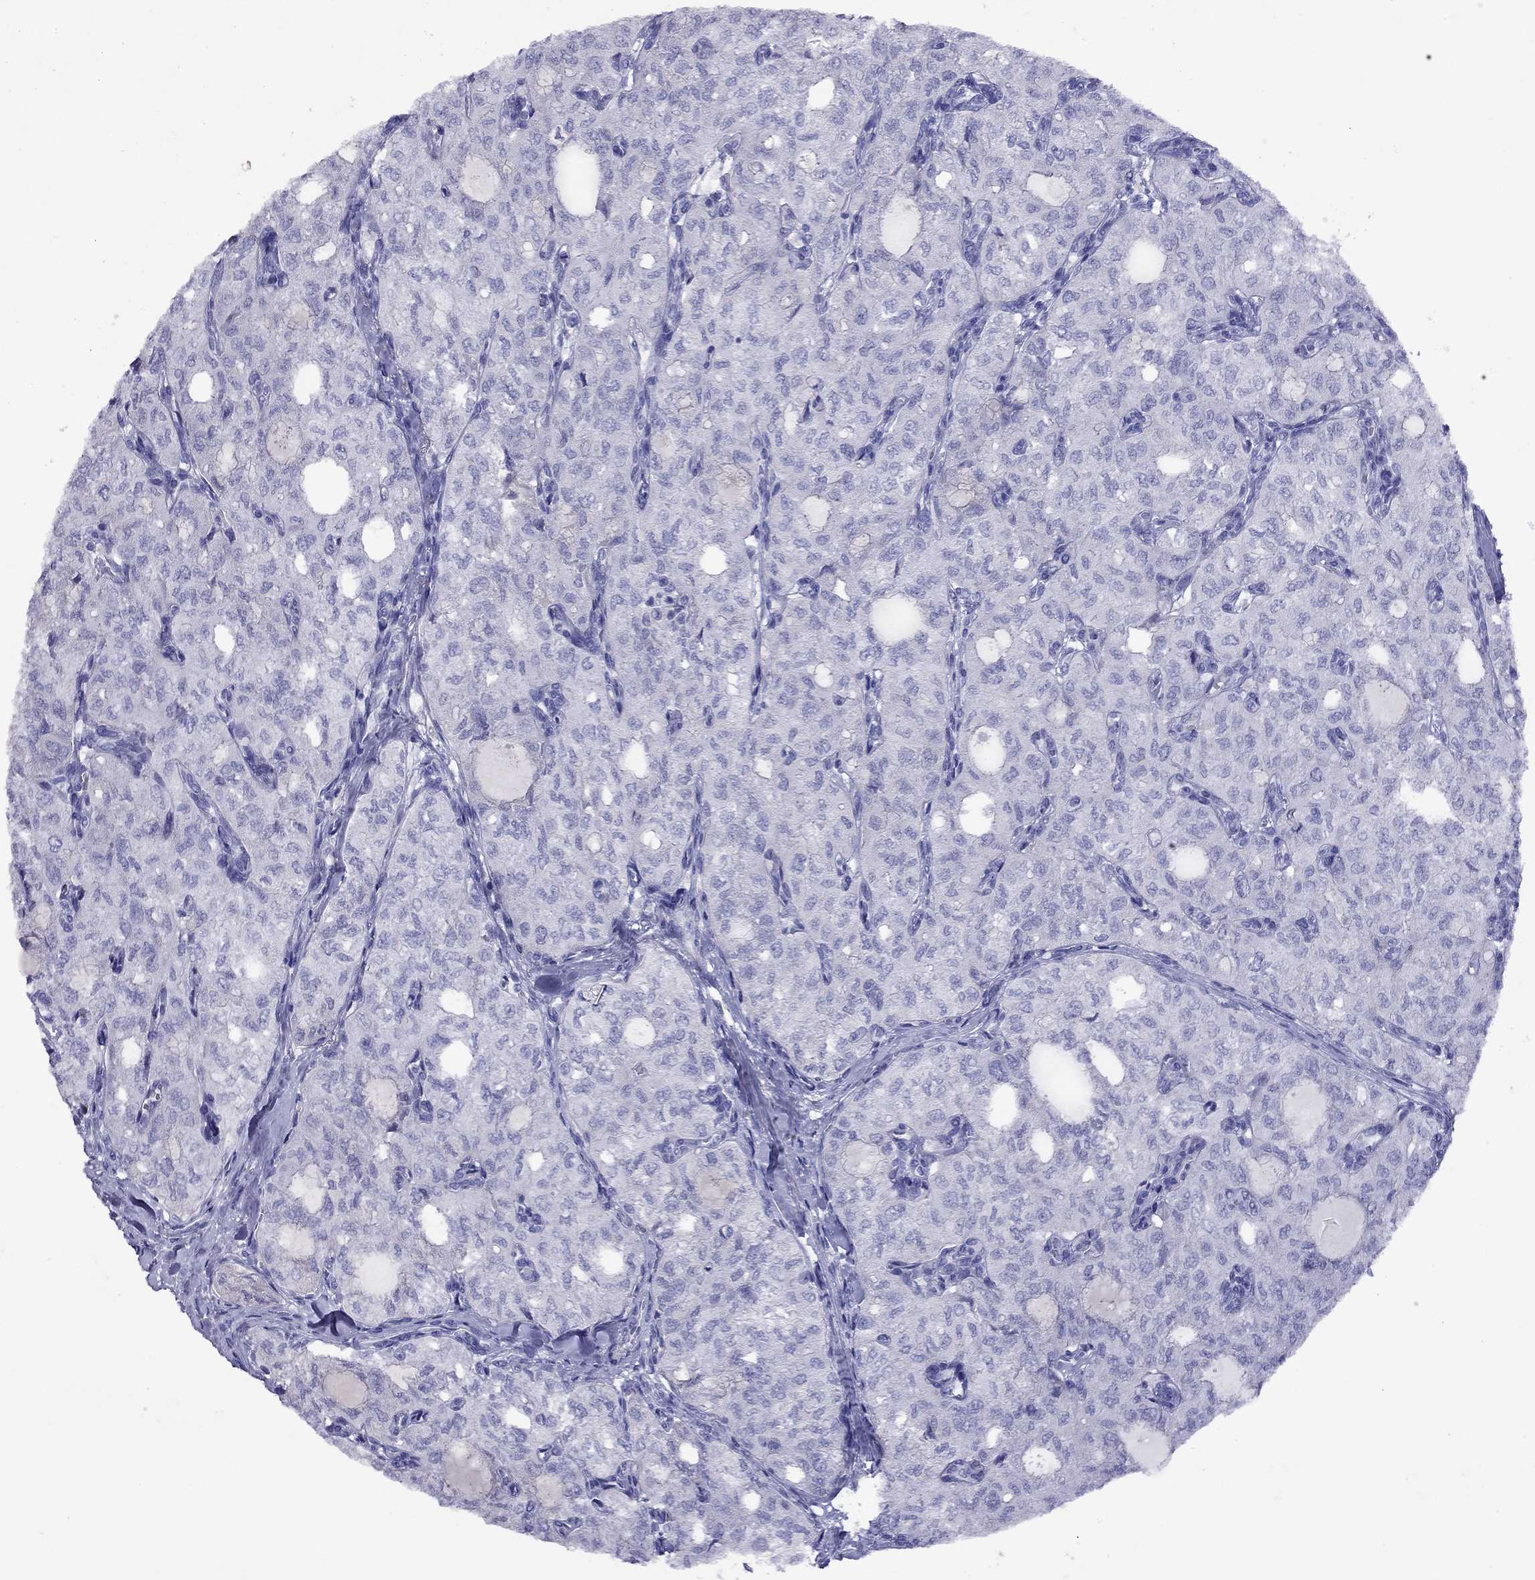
{"staining": {"intensity": "negative", "quantity": "none", "location": "none"}, "tissue": "thyroid cancer", "cell_type": "Tumor cells", "image_type": "cancer", "snomed": [{"axis": "morphology", "description": "Follicular adenoma carcinoma, NOS"}, {"axis": "topography", "description": "Thyroid gland"}], "caption": "A high-resolution histopathology image shows IHC staining of thyroid cancer (follicular adenoma carcinoma), which reveals no significant positivity in tumor cells. Brightfield microscopy of immunohistochemistry (IHC) stained with DAB (brown) and hematoxylin (blue), captured at high magnification.", "gene": "GNAT3", "patient": {"sex": "male", "age": 75}}